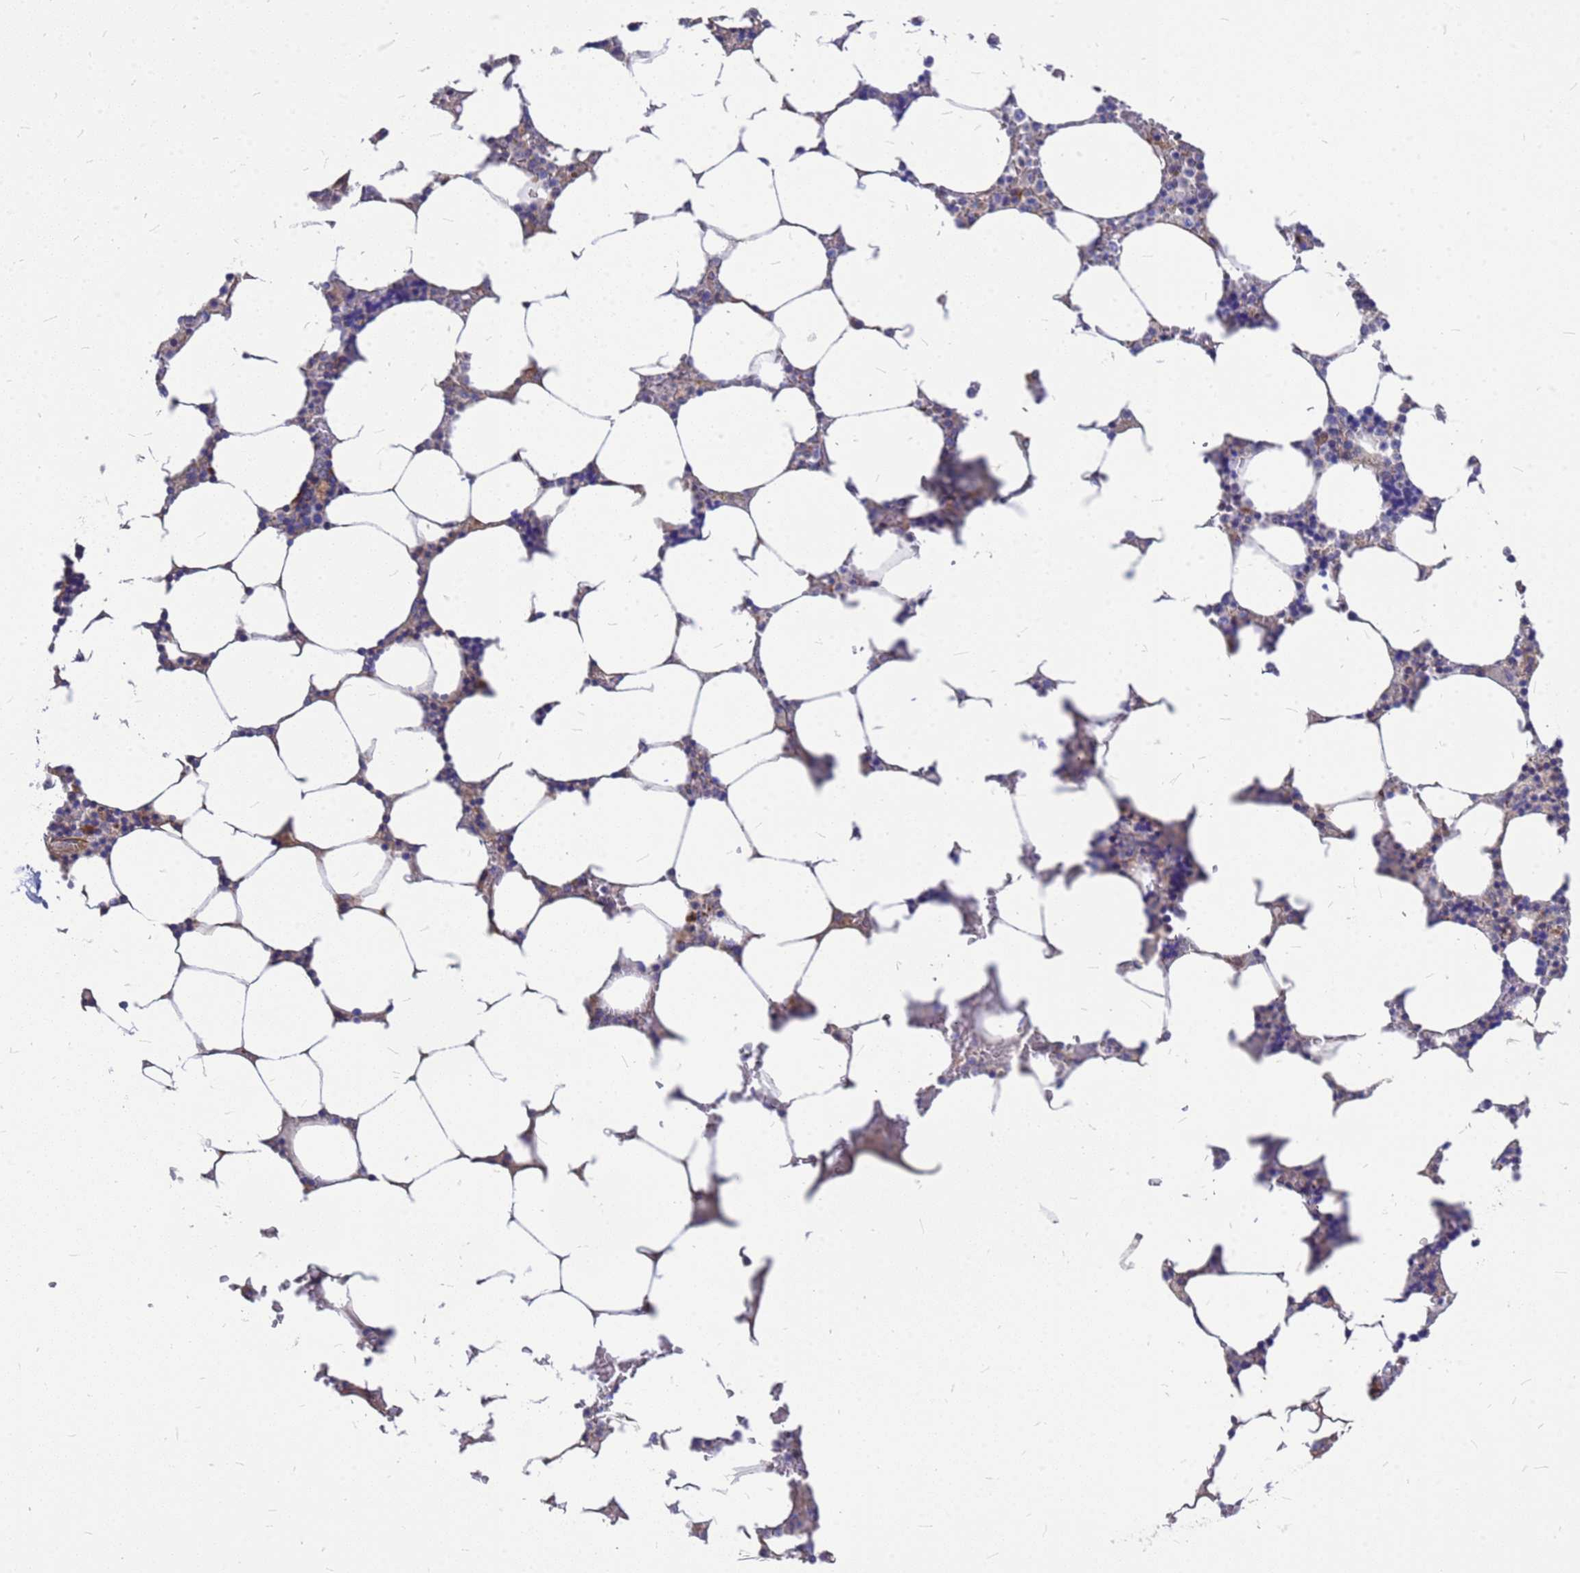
{"staining": {"intensity": "moderate", "quantity": "<25%", "location": "cytoplasmic/membranous"}, "tissue": "bone marrow", "cell_type": "Hematopoietic cells", "image_type": "normal", "snomed": [{"axis": "morphology", "description": "Normal tissue, NOS"}, {"axis": "topography", "description": "Bone marrow"}], "caption": "Benign bone marrow was stained to show a protein in brown. There is low levels of moderate cytoplasmic/membranous staining in approximately <25% of hematopoietic cells. The staining was performed using DAB (3,3'-diaminobenzidine) to visualize the protein expression in brown, while the nuclei were stained in blue with hematoxylin (Magnification: 20x).", "gene": "FBXW5", "patient": {"sex": "male", "age": 64}}